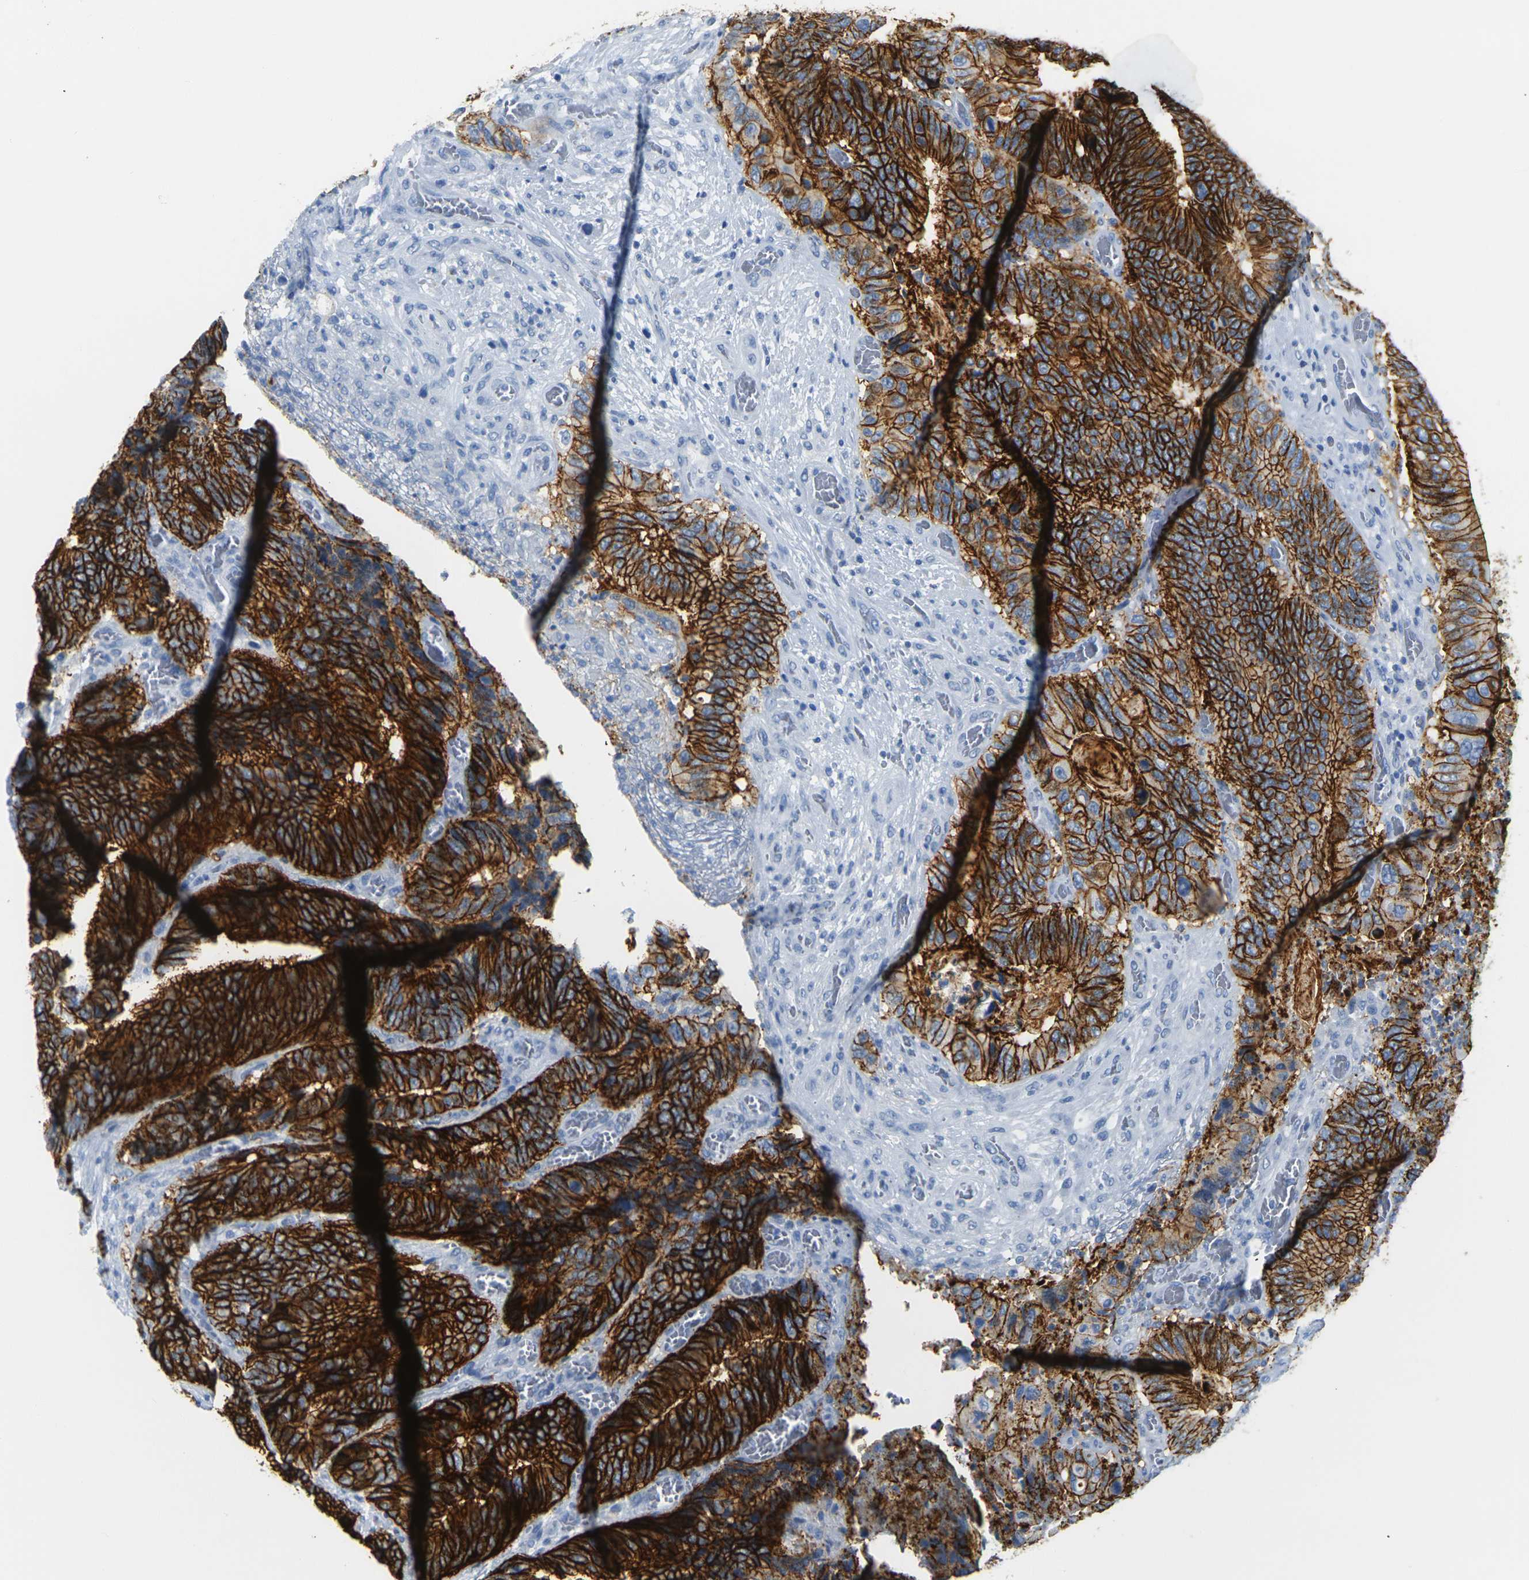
{"staining": {"intensity": "strong", "quantity": ">75%", "location": "cytoplasmic/membranous"}, "tissue": "colorectal cancer", "cell_type": "Tumor cells", "image_type": "cancer", "snomed": [{"axis": "morphology", "description": "Adenocarcinoma, NOS"}, {"axis": "topography", "description": "Colon"}], "caption": "Colorectal cancer (adenocarcinoma) was stained to show a protein in brown. There is high levels of strong cytoplasmic/membranous positivity in about >75% of tumor cells. (IHC, brightfield microscopy, high magnification).", "gene": "CLDN7", "patient": {"sex": "male", "age": 72}}